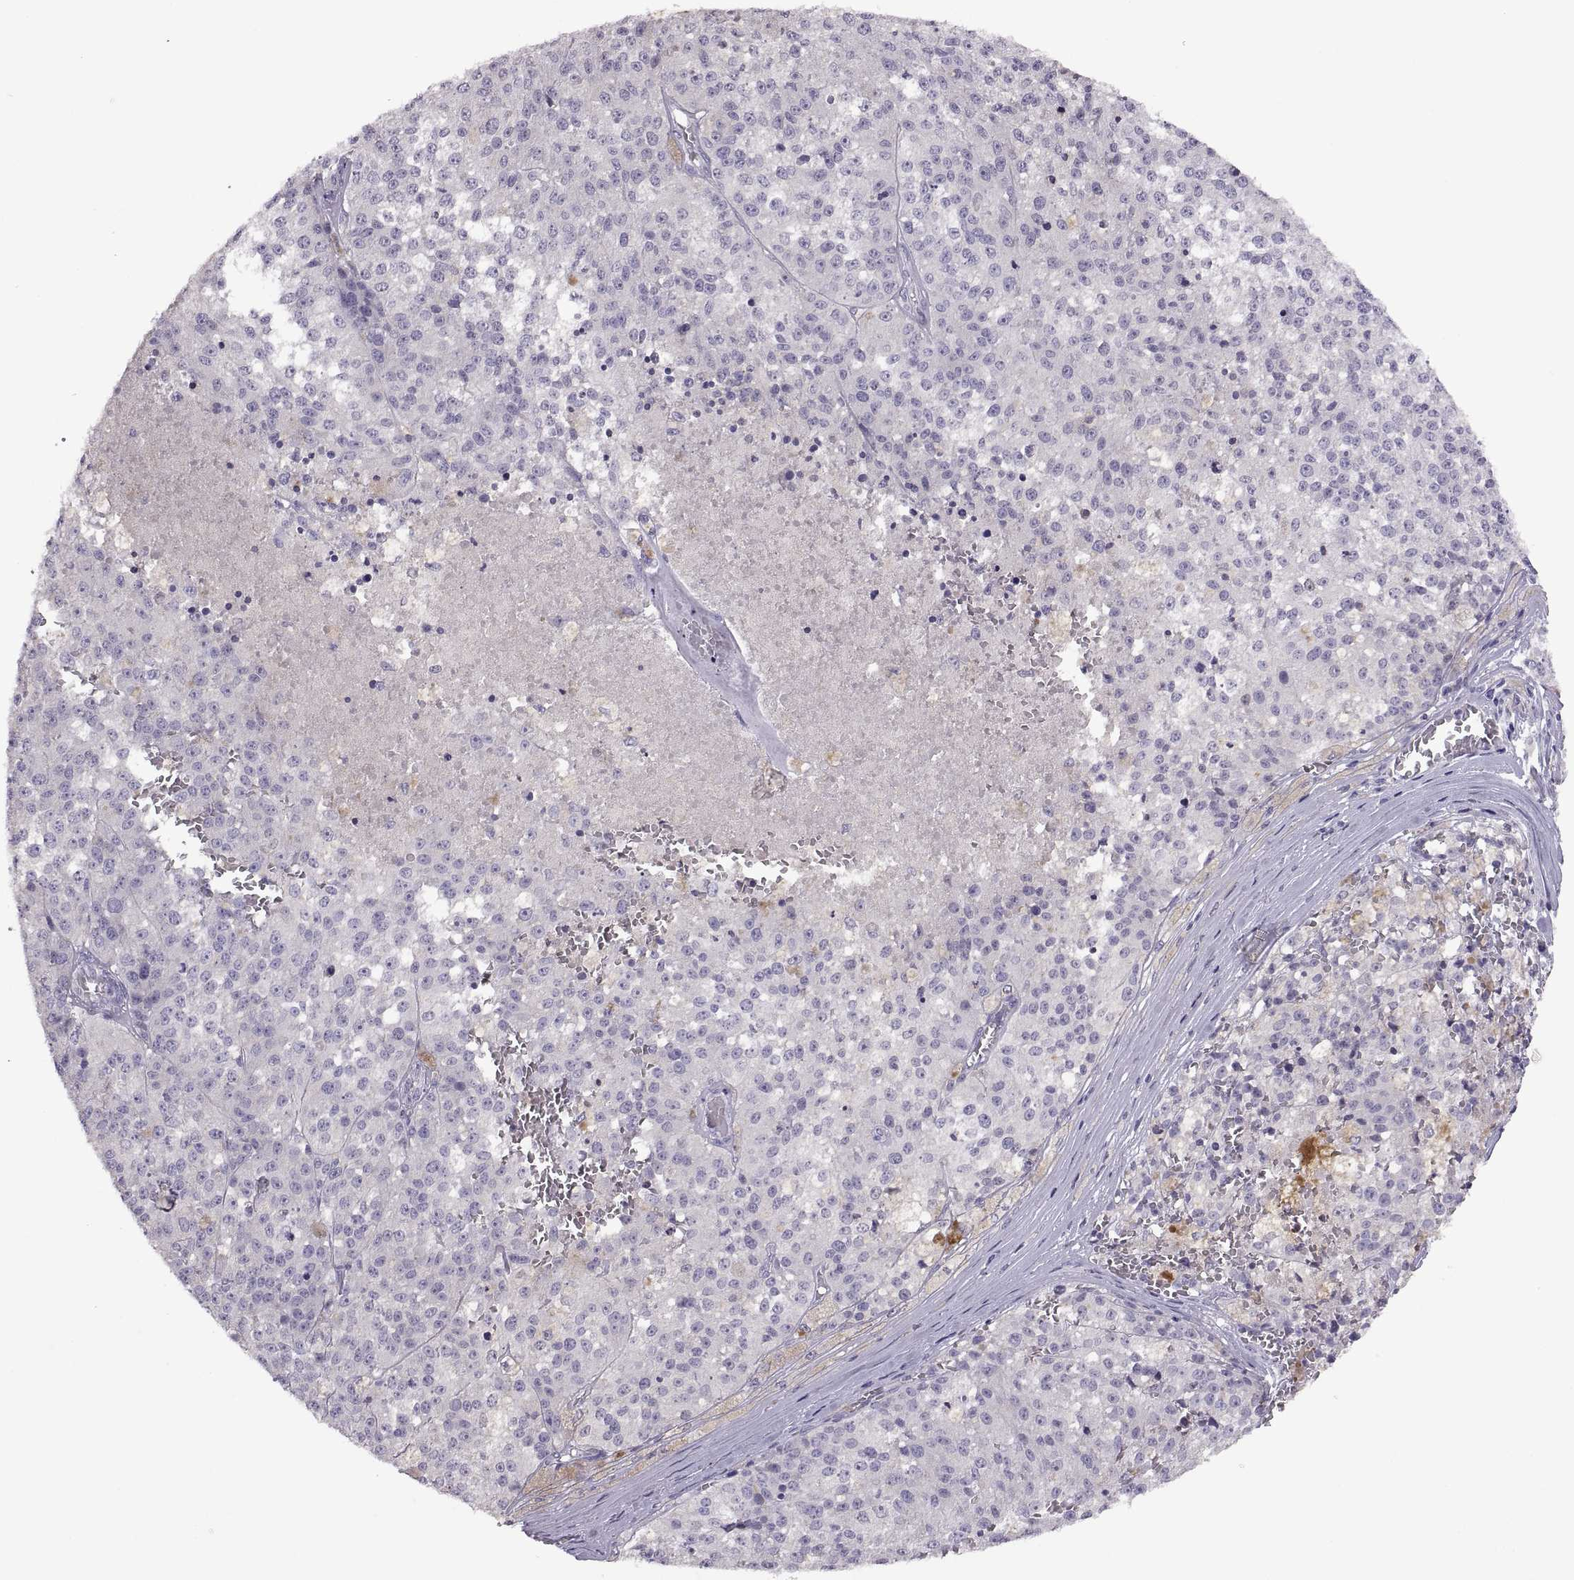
{"staining": {"intensity": "negative", "quantity": "none", "location": "none"}, "tissue": "melanoma", "cell_type": "Tumor cells", "image_type": "cancer", "snomed": [{"axis": "morphology", "description": "Malignant melanoma, Metastatic site"}, {"axis": "topography", "description": "Lymph node"}], "caption": "Tumor cells are negative for brown protein staining in melanoma. (DAB (3,3'-diaminobenzidine) immunohistochemistry with hematoxylin counter stain).", "gene": "TBX19", "patient": {"sex": "female", "age": 64}}